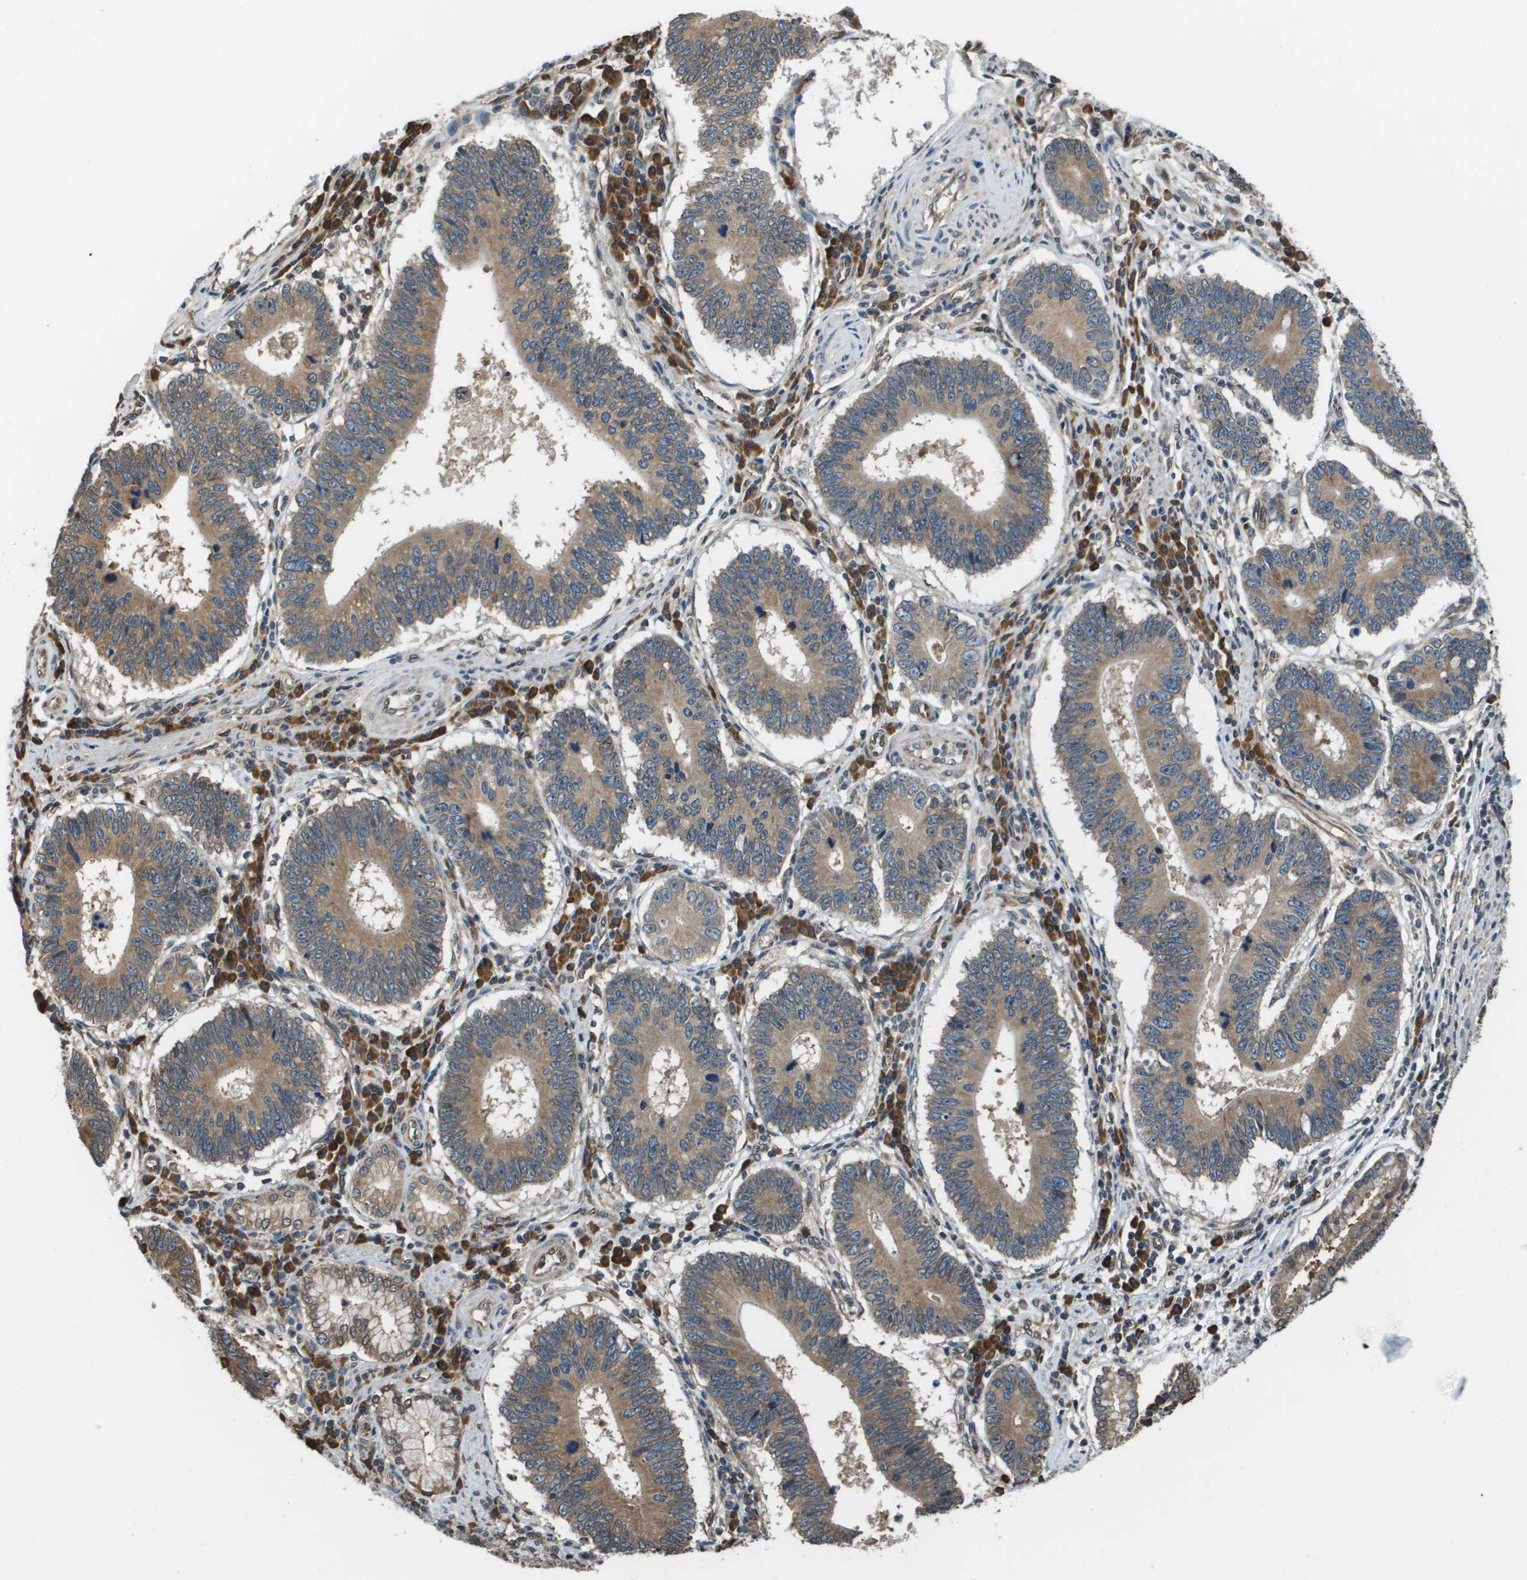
{"staining": {"intensity": "moderate", "quantity": ">75%", "location": "cytoplasmic/membranous"}, "tissue": "stomach cancer", "cell_type": "Tumor cells", "image_type": "cancer", "snomed": [{"axis": "morphology", "description": "Adenocarcinoma, NOS"}, {"axis": "topography", "description": "Stomach"}], "caption": "A histopathology image of adenocarcinoma (stomach) stained for a protein displays moderate cytoplasmic/membranous brown staining in tumor cells. The staining was performed using DAB, with brown indicating positive protein expression. Nuclei are stained blue with hematoxylin.", "gene": "SEC62", "patient": {"sex": "male", "age": 59}}